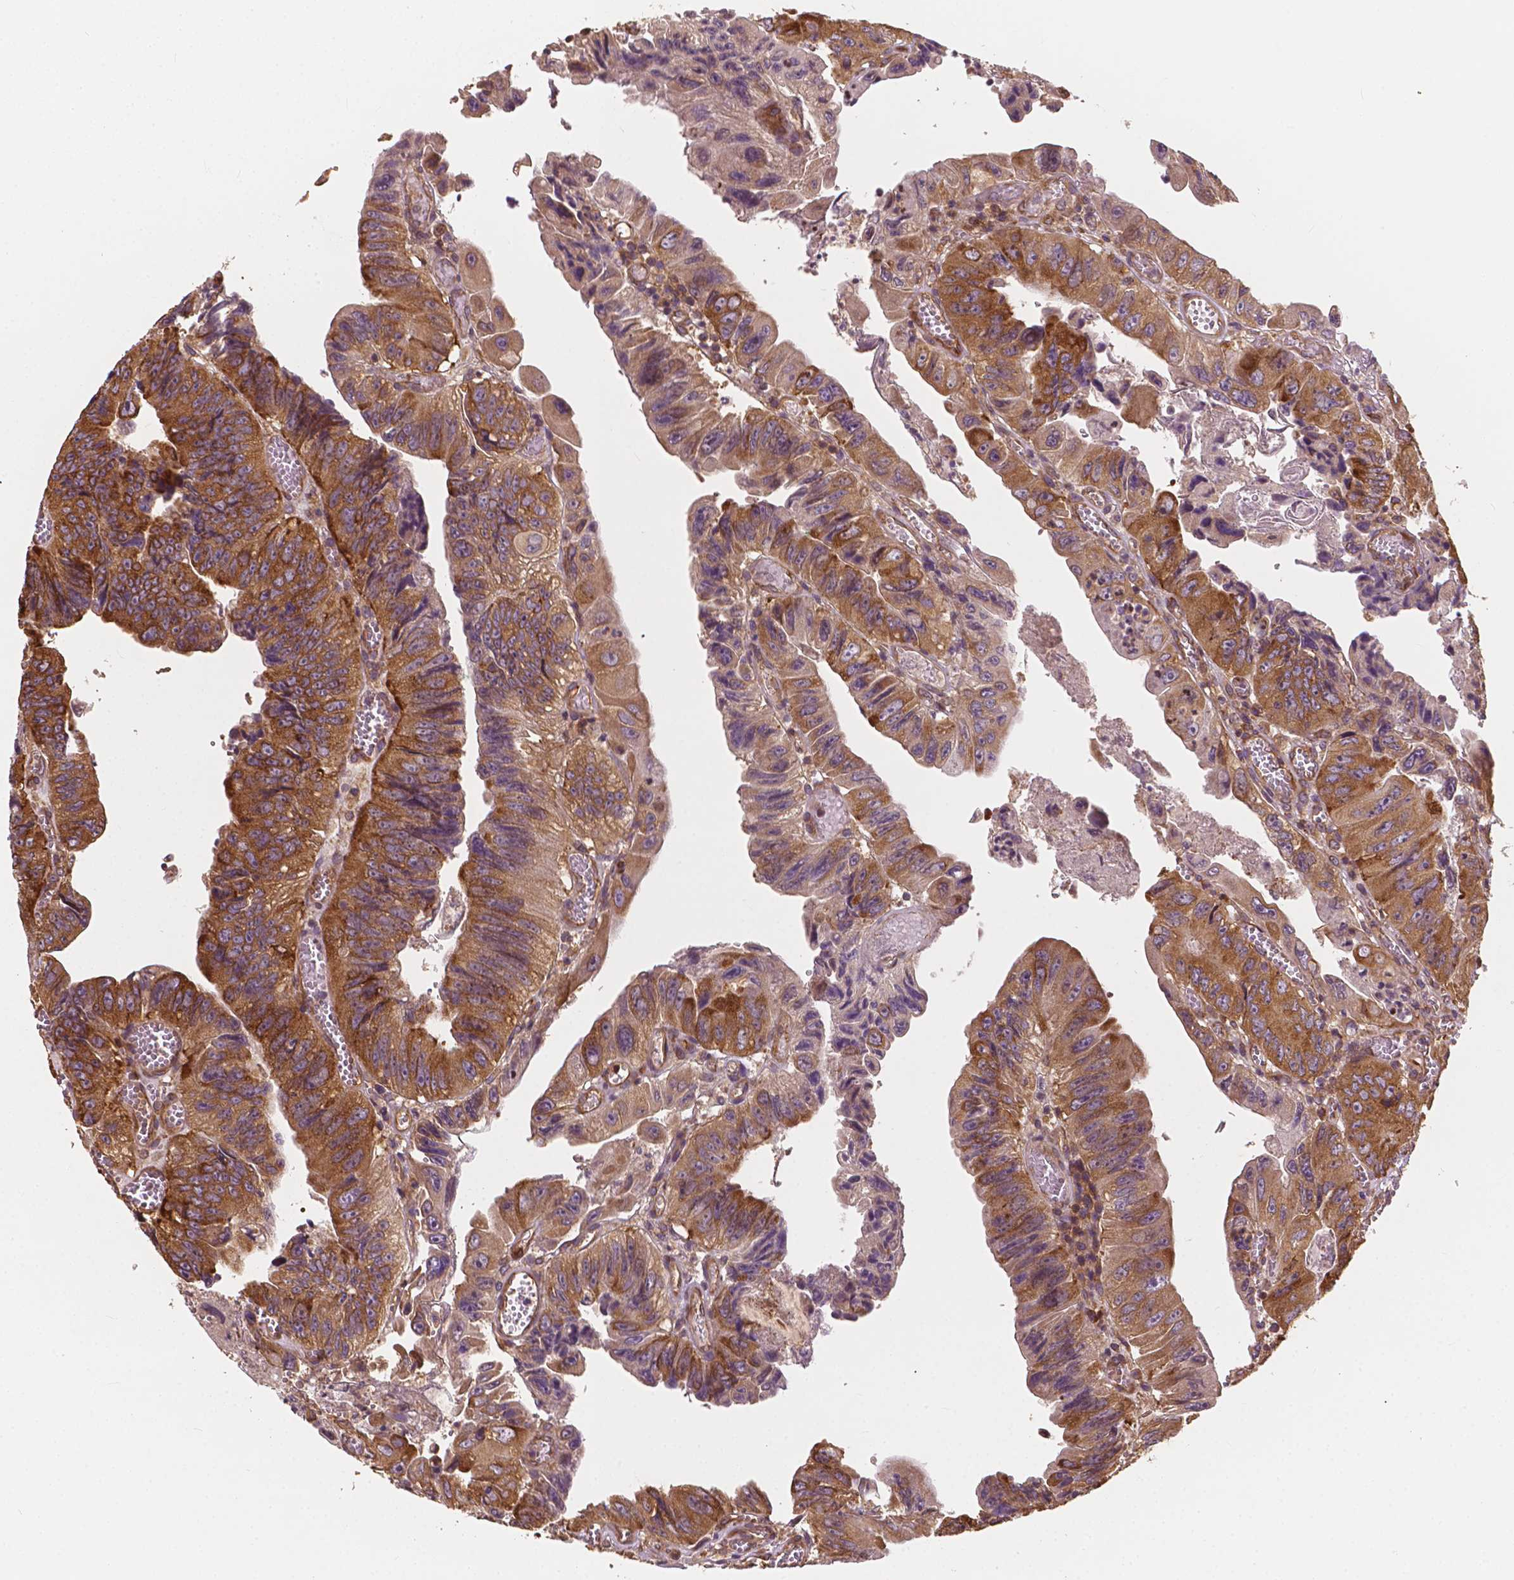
{"staining": {"intensity": "moderate", "quantity": ">75%", "location": "cytoplasmic/membranous"}, "tissue": "colorectal cancer", "cell_type": "Tumor cells", "image_type": "cancer", "snomed": [{"axis": "morphology", "description": "Adenocarcinoma, NOS"}, {"axis": "topography", "description": "Colon"}], "caption": "A micrograph showing moderate cytoplasmic/membranous expression in approximately >75% of tumor cells in colorectal cancer, as visualized by brown immunohistochemical staining.", "gene": "G3BP1", "patient": {"sex": "female", "age": 84}}